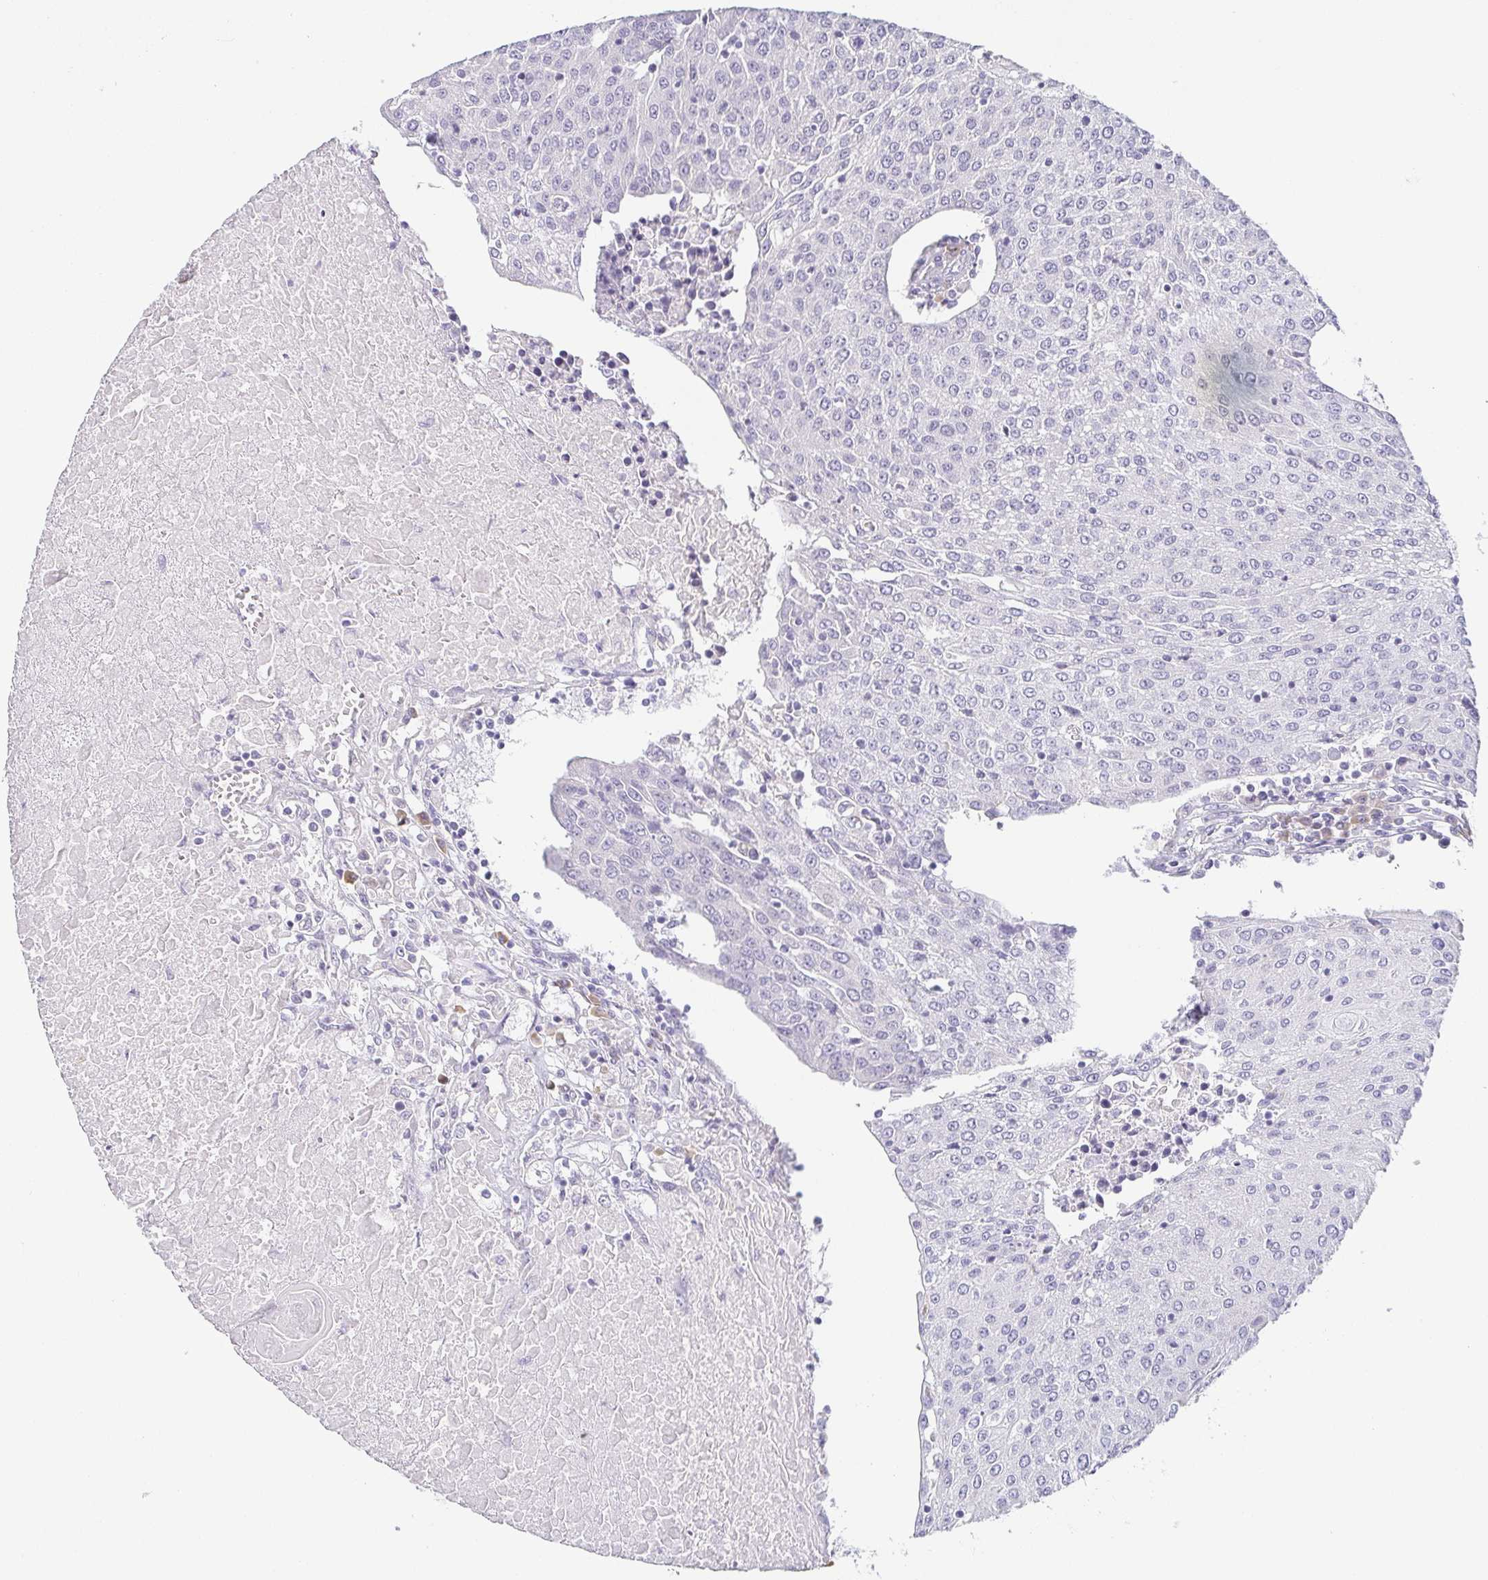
{"staining": {"intensity": "negative", "quantity": "none", "location": "none"}, "tissue": "urothelial cancer", "cell_type": "Tumor cells", "image_type": "cancer", "snomed": [{"axis": "morphology", "description": "Urothelial carcinoma, High grade"}, {"axis": "topography", "description": "Urinary bladder"}], "caption": "A photomicrograph of human urothelial cancer is negative for staining in tumor cells.", "gene": "PRR27", "patient": {"sex": "female", "age": 85}}